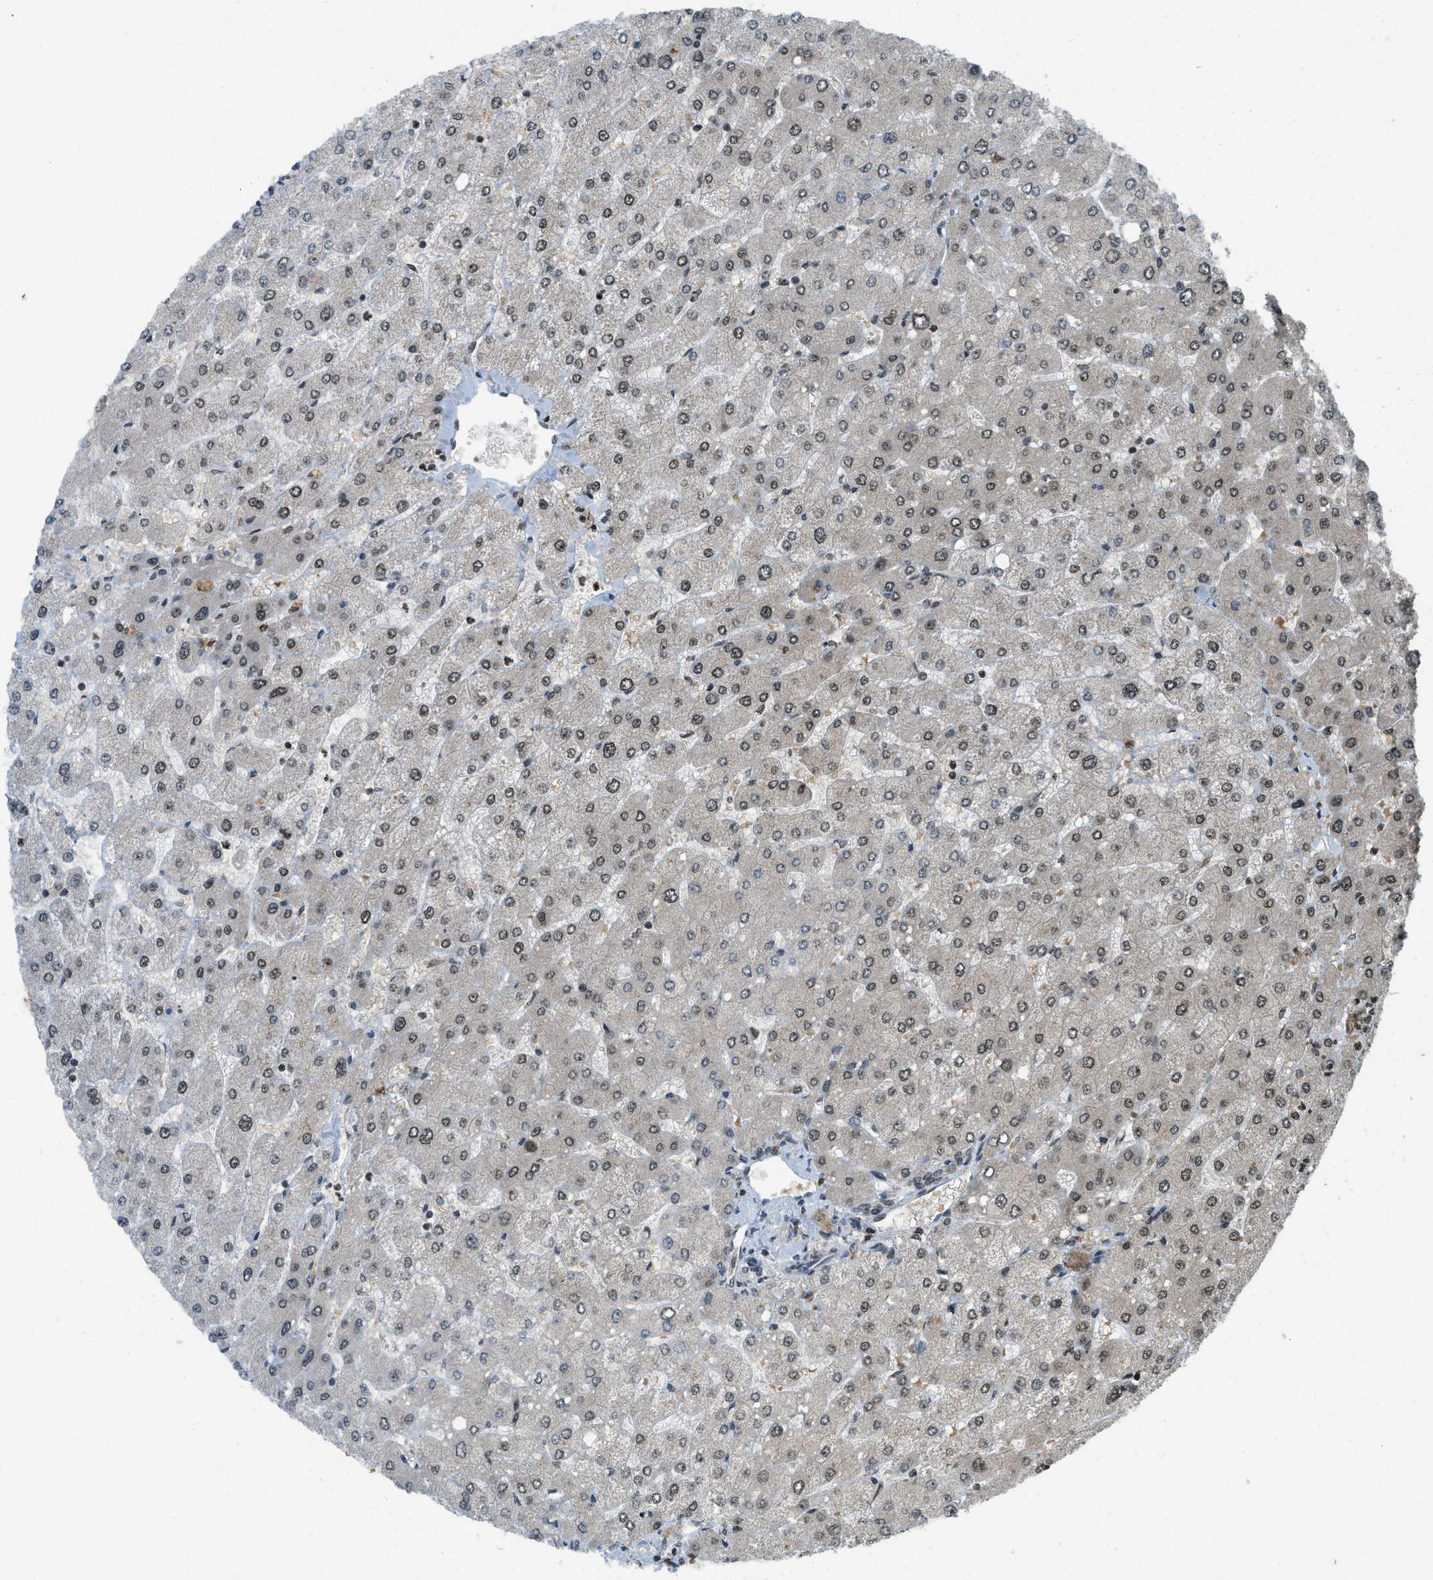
{"staining": {"intensity": "negative", "quantity": "none", "location": "none"}, "tissue": "liver", "cell_type": "Cholangiocytes", "image_type": "normal", "snomed": [{"axis": "morphology", "description": "Normal tissue, NOS"}, {"axis": "topography", "description": "Liver"}], "caption": "Cholangiocytes show no significant protein staining in unremarkable liver. The staining was performed using DAB (3,3'-diaminobenzidine) to visualize the protein expression in brown, while the nuclei were stained in blue with hematoxylin (Magnification: 20x).", "gene": "SIAH1", "patient": {"sex": "male", "age": 55}}